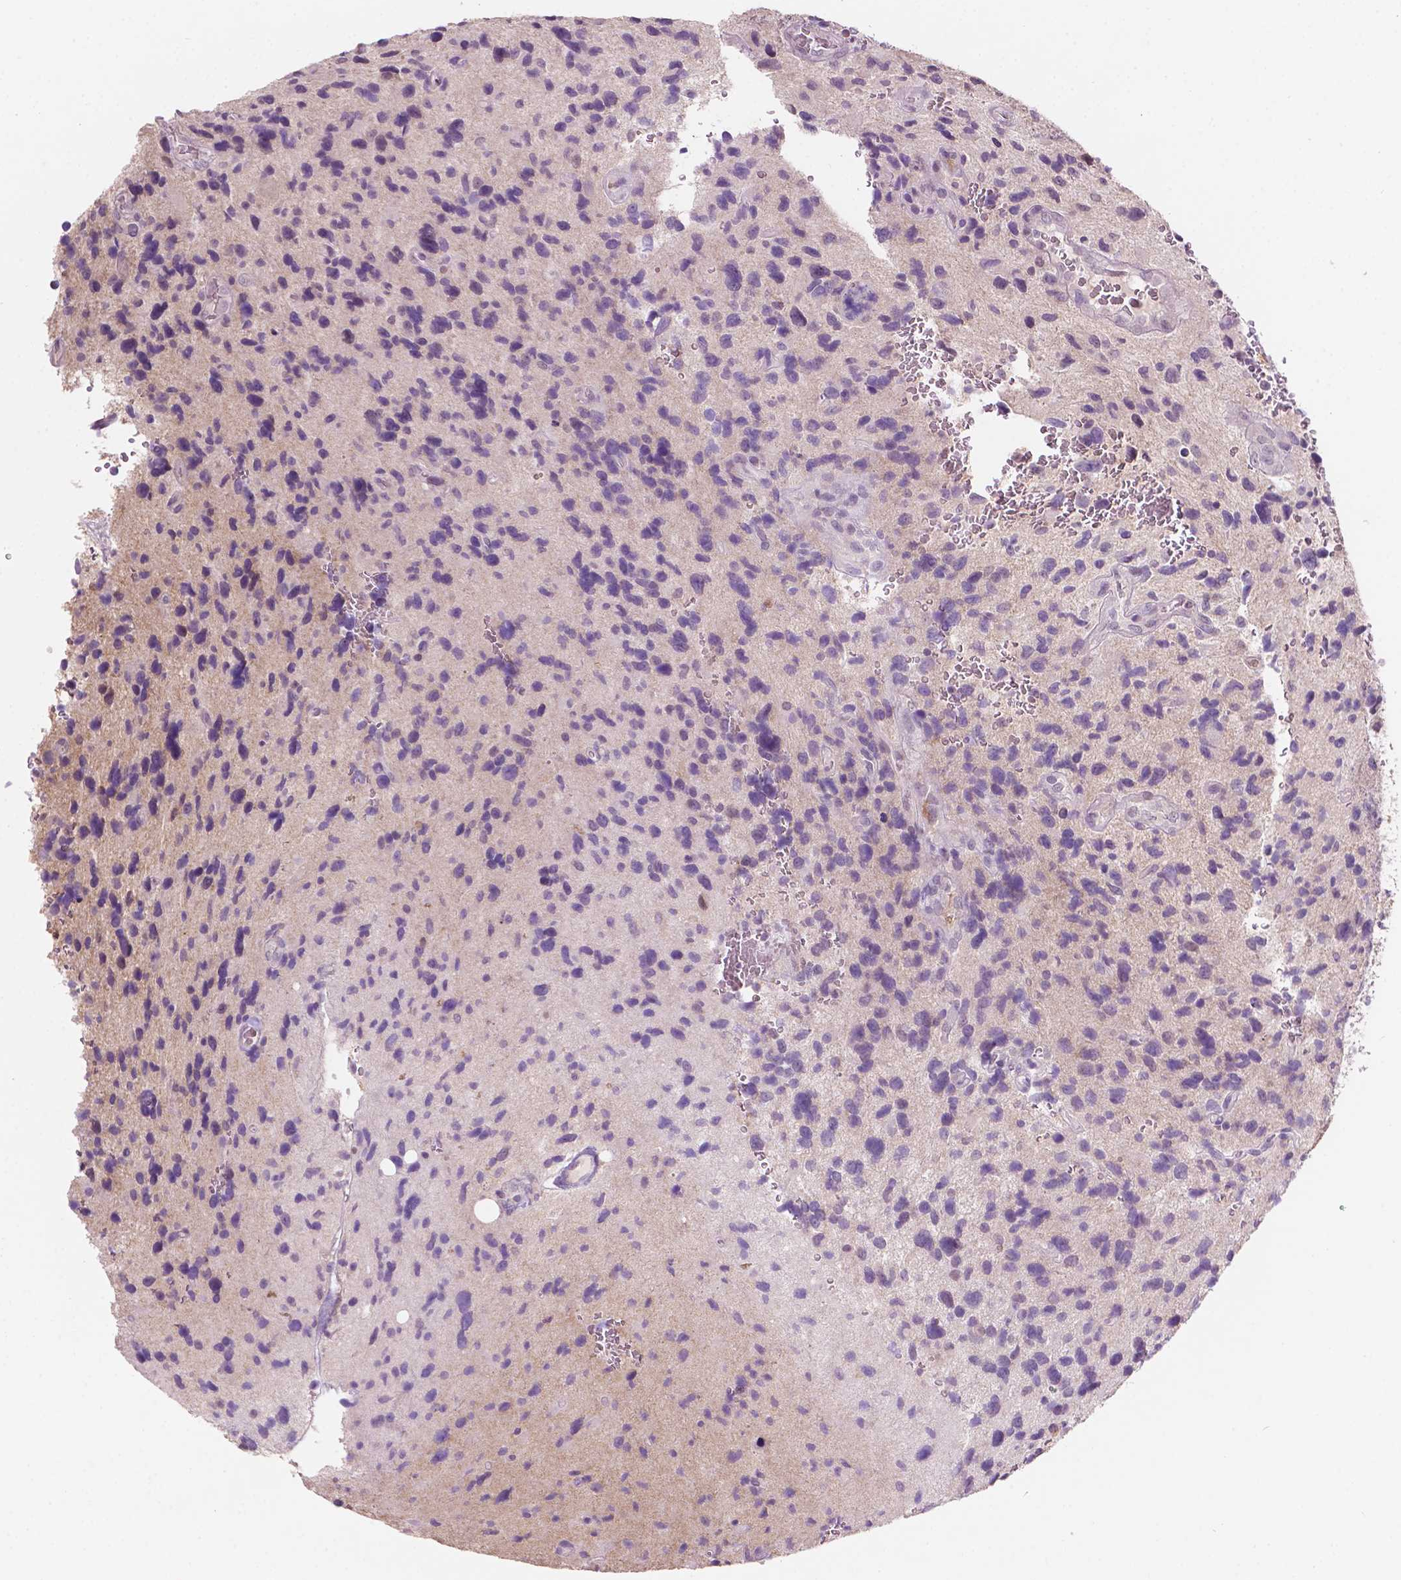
{"staining": {"intensity": "negative", "quantity": "none", "location": "none"}, "tissue": "glioma", "cell_type": "Tumor cells", "image_type": "cancer", "snomed": [{"axis": "morphology", "description": "Glioma, malignant, NOS"}, {"axis": "morphology", "description": "Glioma, malignant, High grade"}, {"axis": "topography", "description": "Brain"}], "caption": "IHC histopathology image of human glioma stained for a protein (brown), which demonstrates no positivity in tumor cells. Brightfield microscopy of IHC stained with DAB (3,3'-diaminobenzidine) (brown) and hematoxylin (blue), captured at high magnification.", "gene": "TM6SF2", "patient": {"sex": "female", "age": 71}}